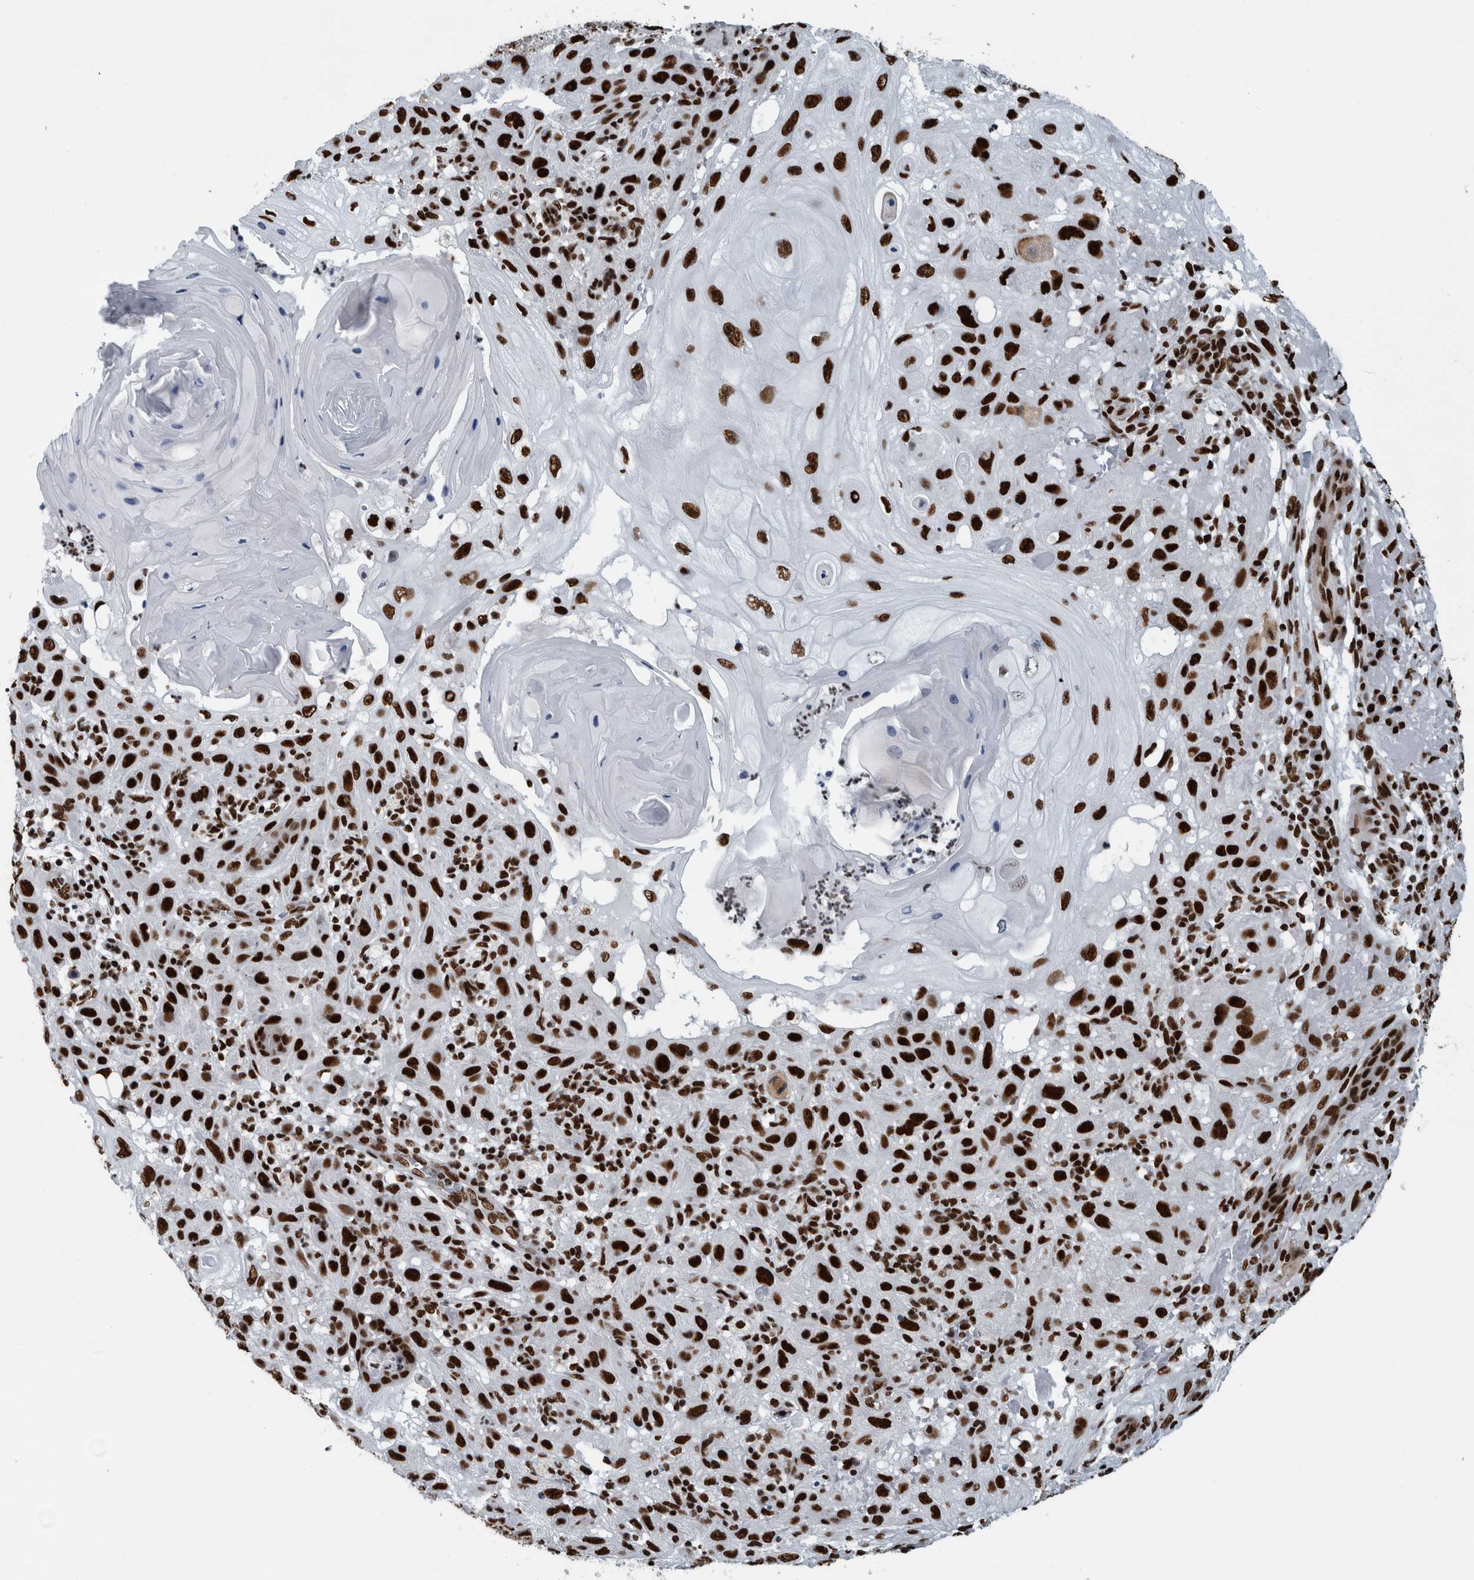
{"staining": {"intensity": "strong", "quantity": ">75%", "location": "nuclear"}, "tissue": "skin cancer", "cell_type": "Tumor cells", "image_type": "cancer", "snomed": [{"axis": "morphology", "description": "Normal tissue, NOS"}, {"axis": "morphology", "description": "Squamous cell carcinoma, NOS"}, {"axis": "topography", "description": "Skin"}], "caption": "A photomicrograph of squamous cell carcinoma (skin) stained for a protein demonstrates strong nuclear brown staining in tumor cells.", "gene": "DNMT3A", "patient": {"sex": "female", "age": 96}}